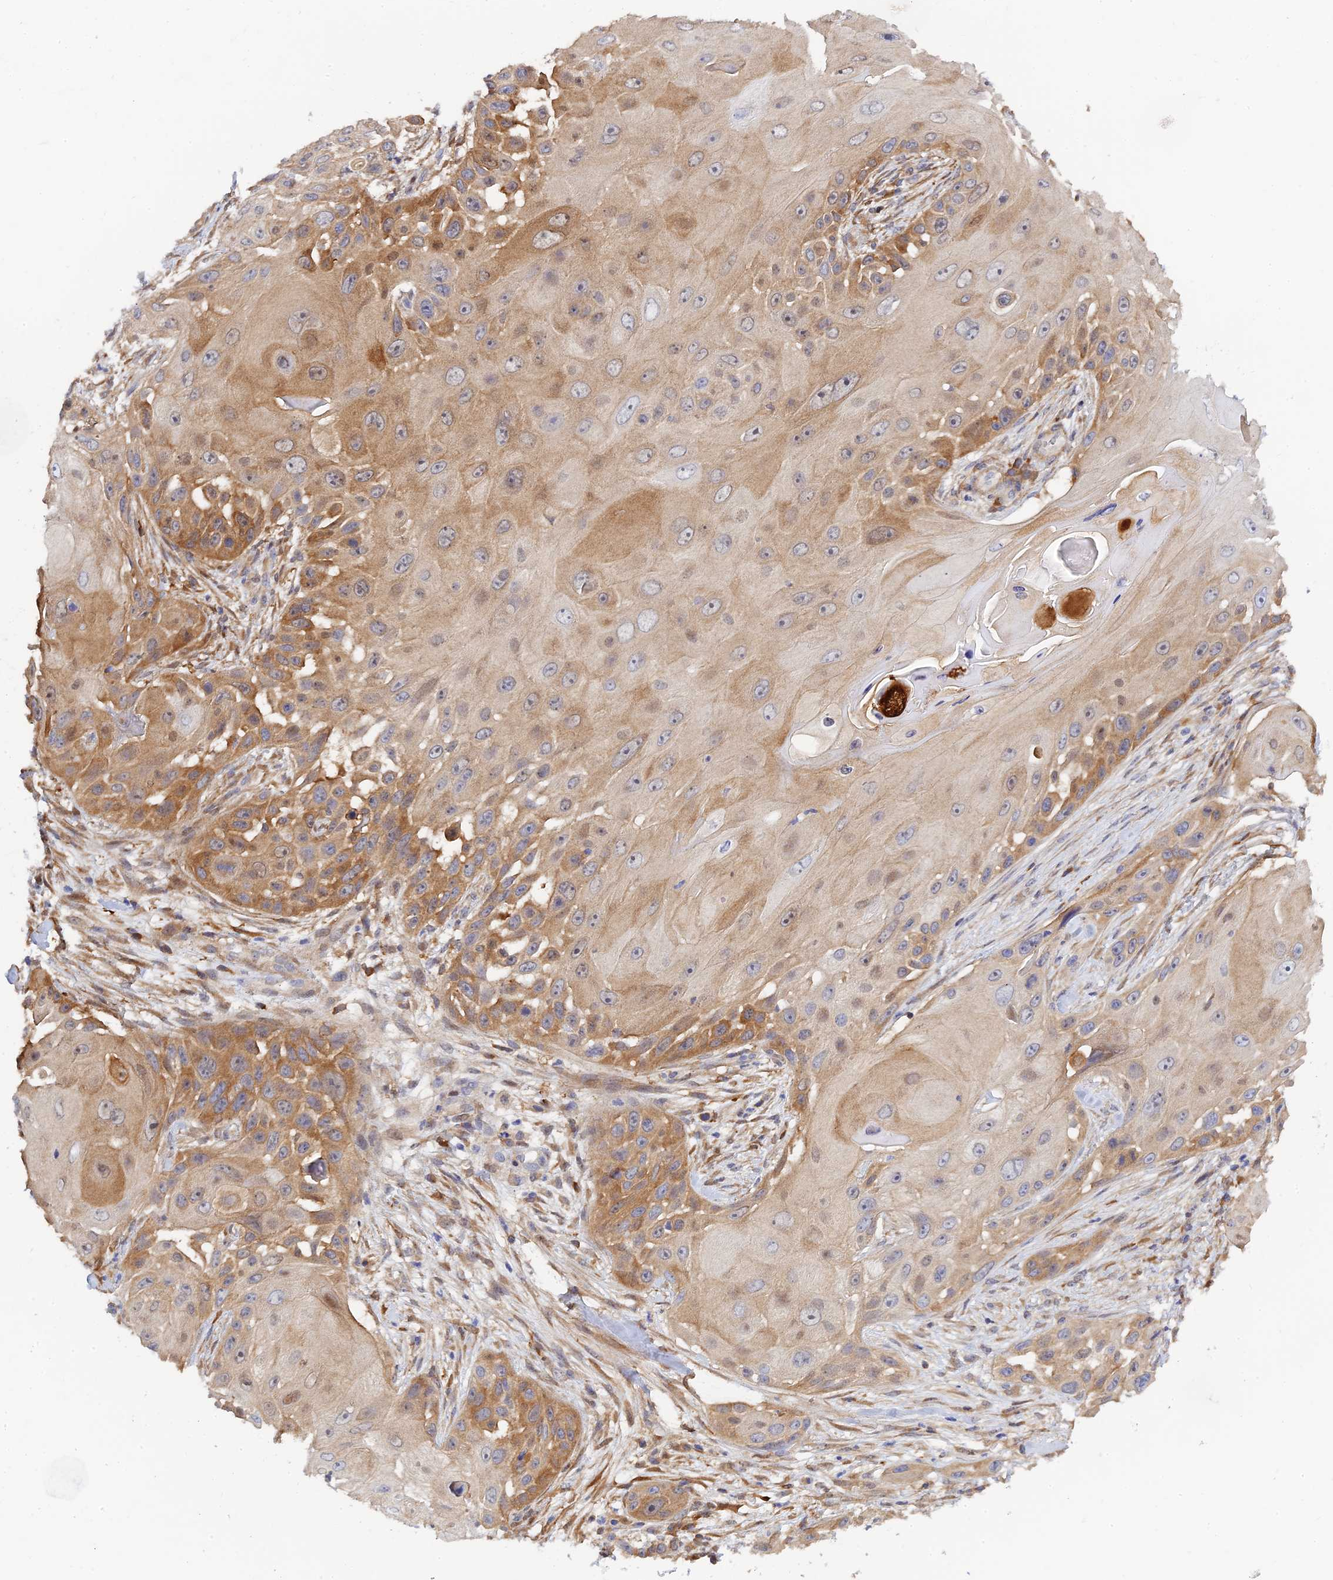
{"staining": {"intensity": "moderate", "quantity": "25%-75%", "location": "cytoplasmic/membranous"}, "tissue": "skin cancer", "cell_type": "Tumor cells", "image_type": "cancer", "snomed": [{"axis": "morphology", "description": "Squamous cell carcinoma, NOS"}, {"axis": "topography", "description": "Skin"}], "caption": "Immunohistochemical staining of human skin squamous cell carcinoma demonstrates medium levels of moderate cytoplasmic/membranous protein positivity in about 25%-75% of tumor cells.", "gene": "SPATA5L1", "patient": {"sex": "female", "age": 44}}